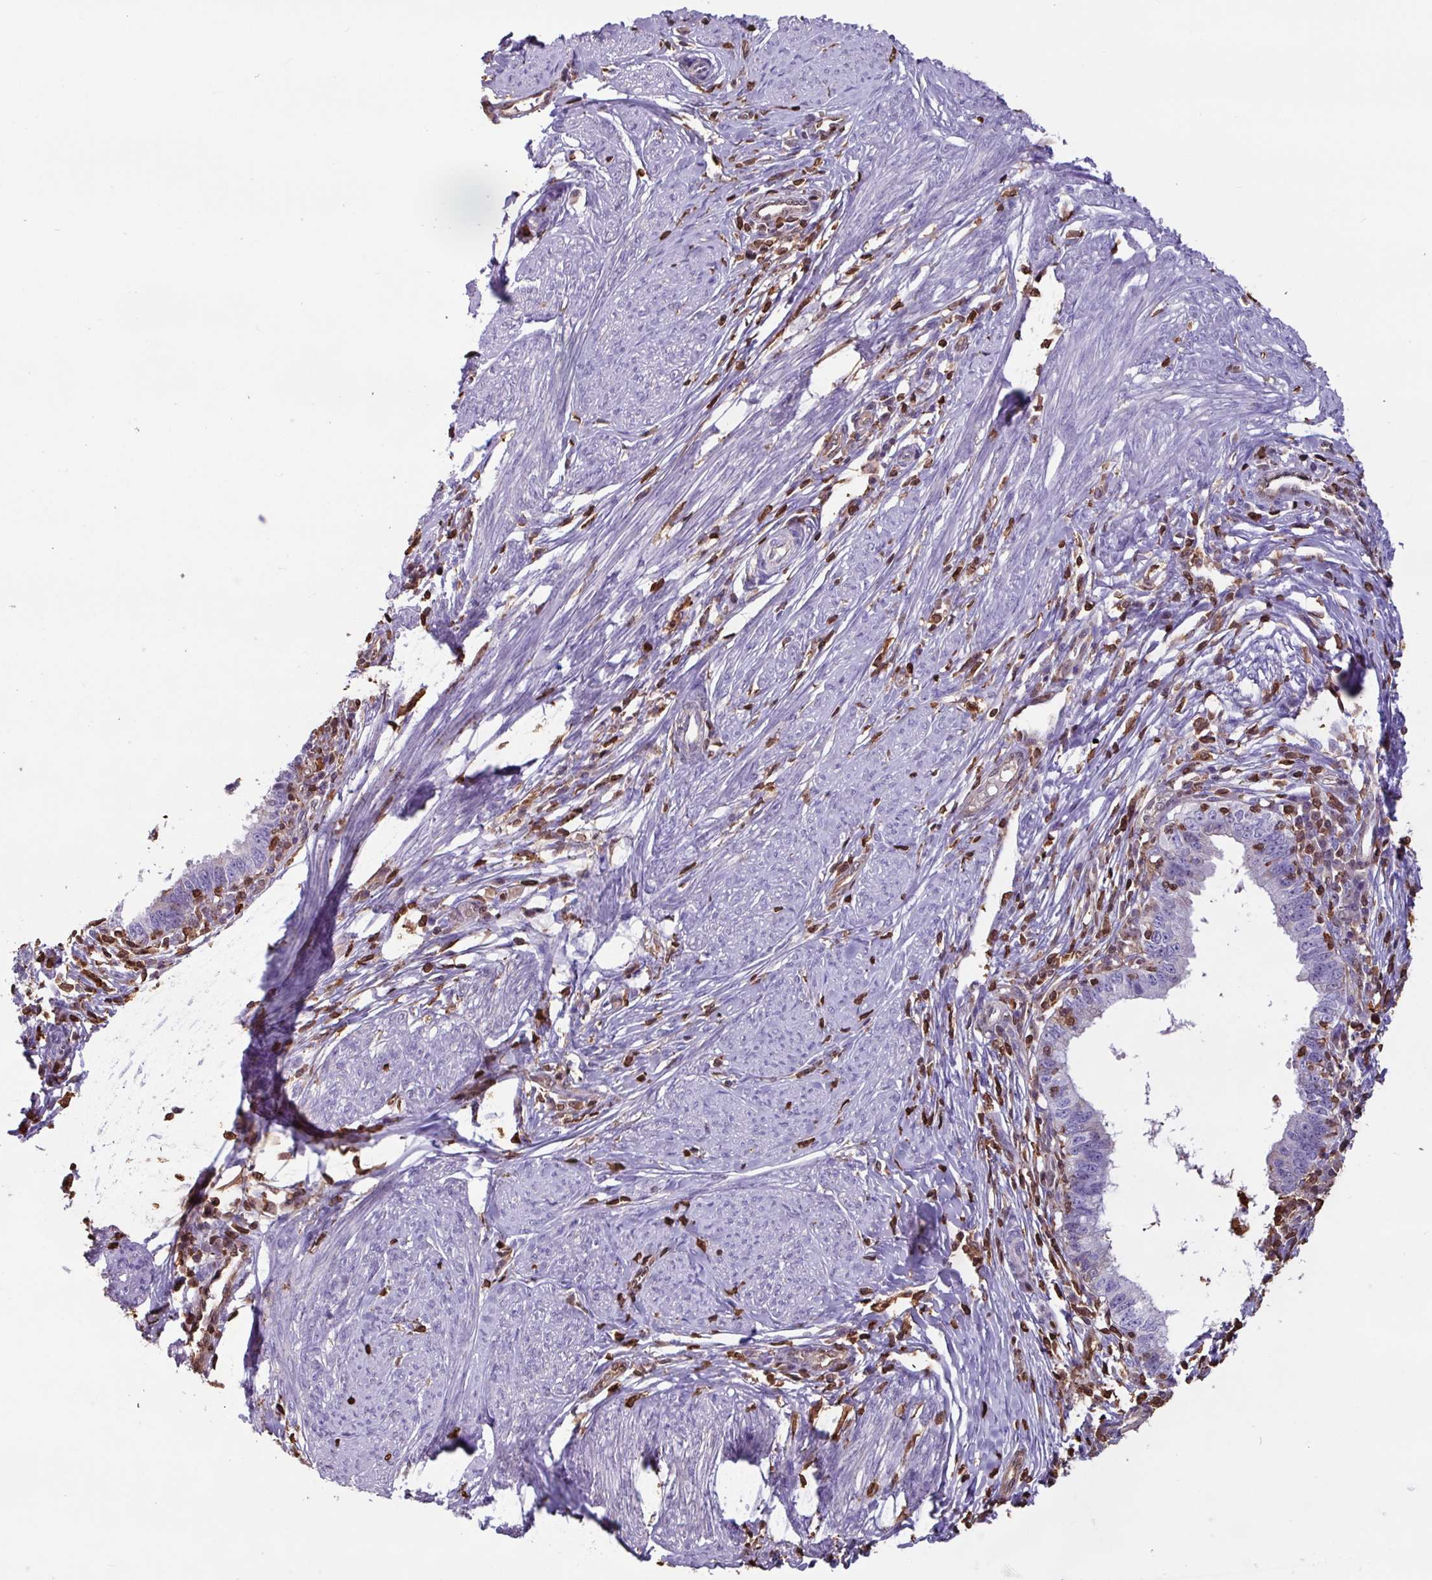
{"staining": {"intensity": "negative", "quantity": "none", "location": "none"}, "tissue": "cervical cancer", "cell_type": "Tumor cells", "image_type": "cancer", "snomed": [{"axis": "morphology", "description": "Adenocarcinoma, NOS"}, {"axis": "topography", "description": "Cervix"}], "caption": "Cervical cancer stained for a protein using IHC demonstrates no staining tumor cells.", "gene": "ARHGDIB", "patient": {"sex": "female", "age": 36}}